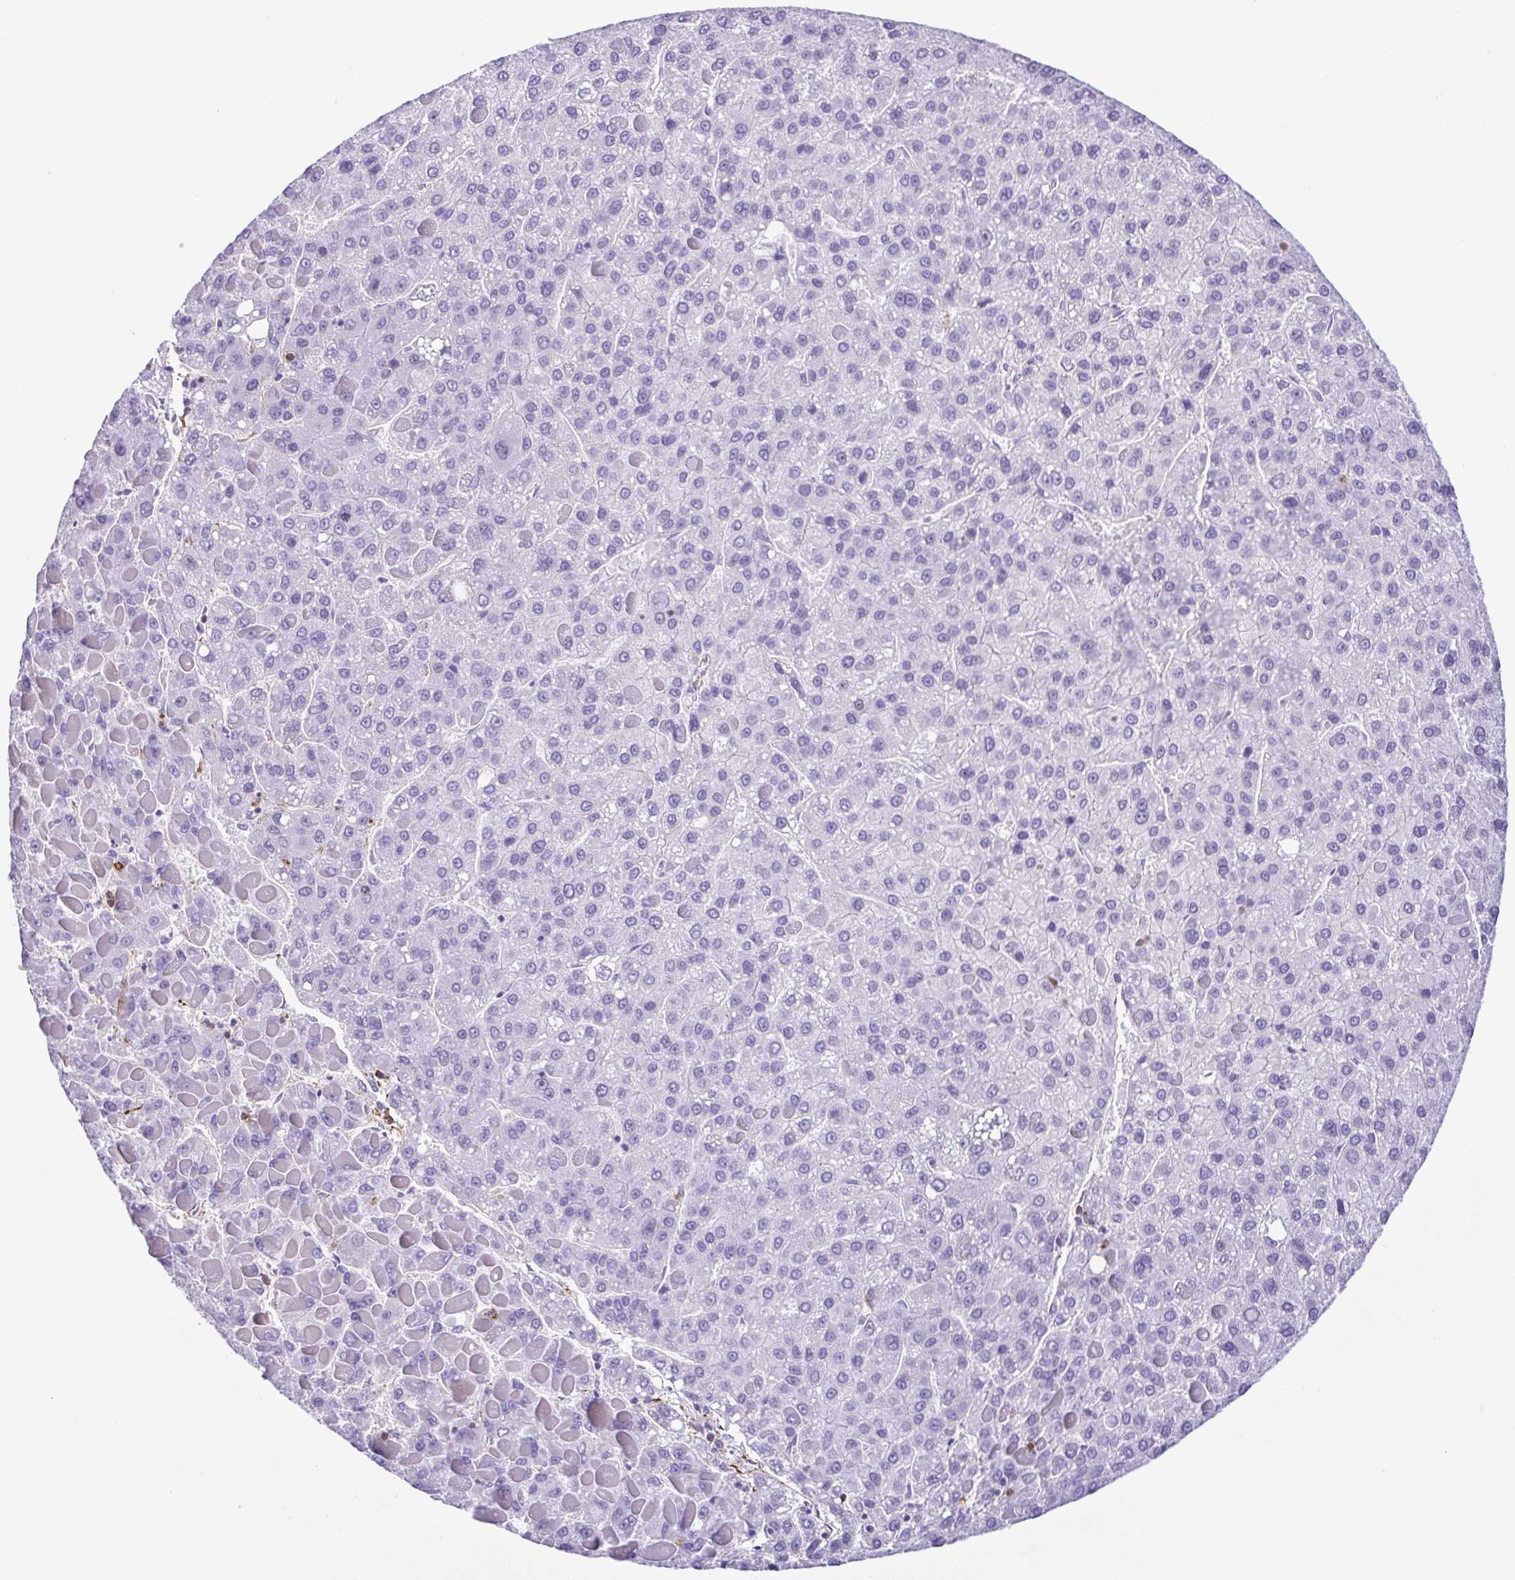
{"staining": {"intensity": "negative", "quantity": "none", "location": "none"}, "tissue": "liver cancer", "cell_type": "Tumor cells", "image_type": "cancer", "snomed": [{"axis": "morphology", "description": "Carcinoma, Hepatocellular, NOS"}, {"axis": "topography", "description": "Liver"}], "caption": "This is an IHC photomicrograph of liver cancer (hepatocellular carcinoma). There is no expression in tumor cells.", "gene": "DCLK2", "patient": {"sex": "female", "age": 82}}